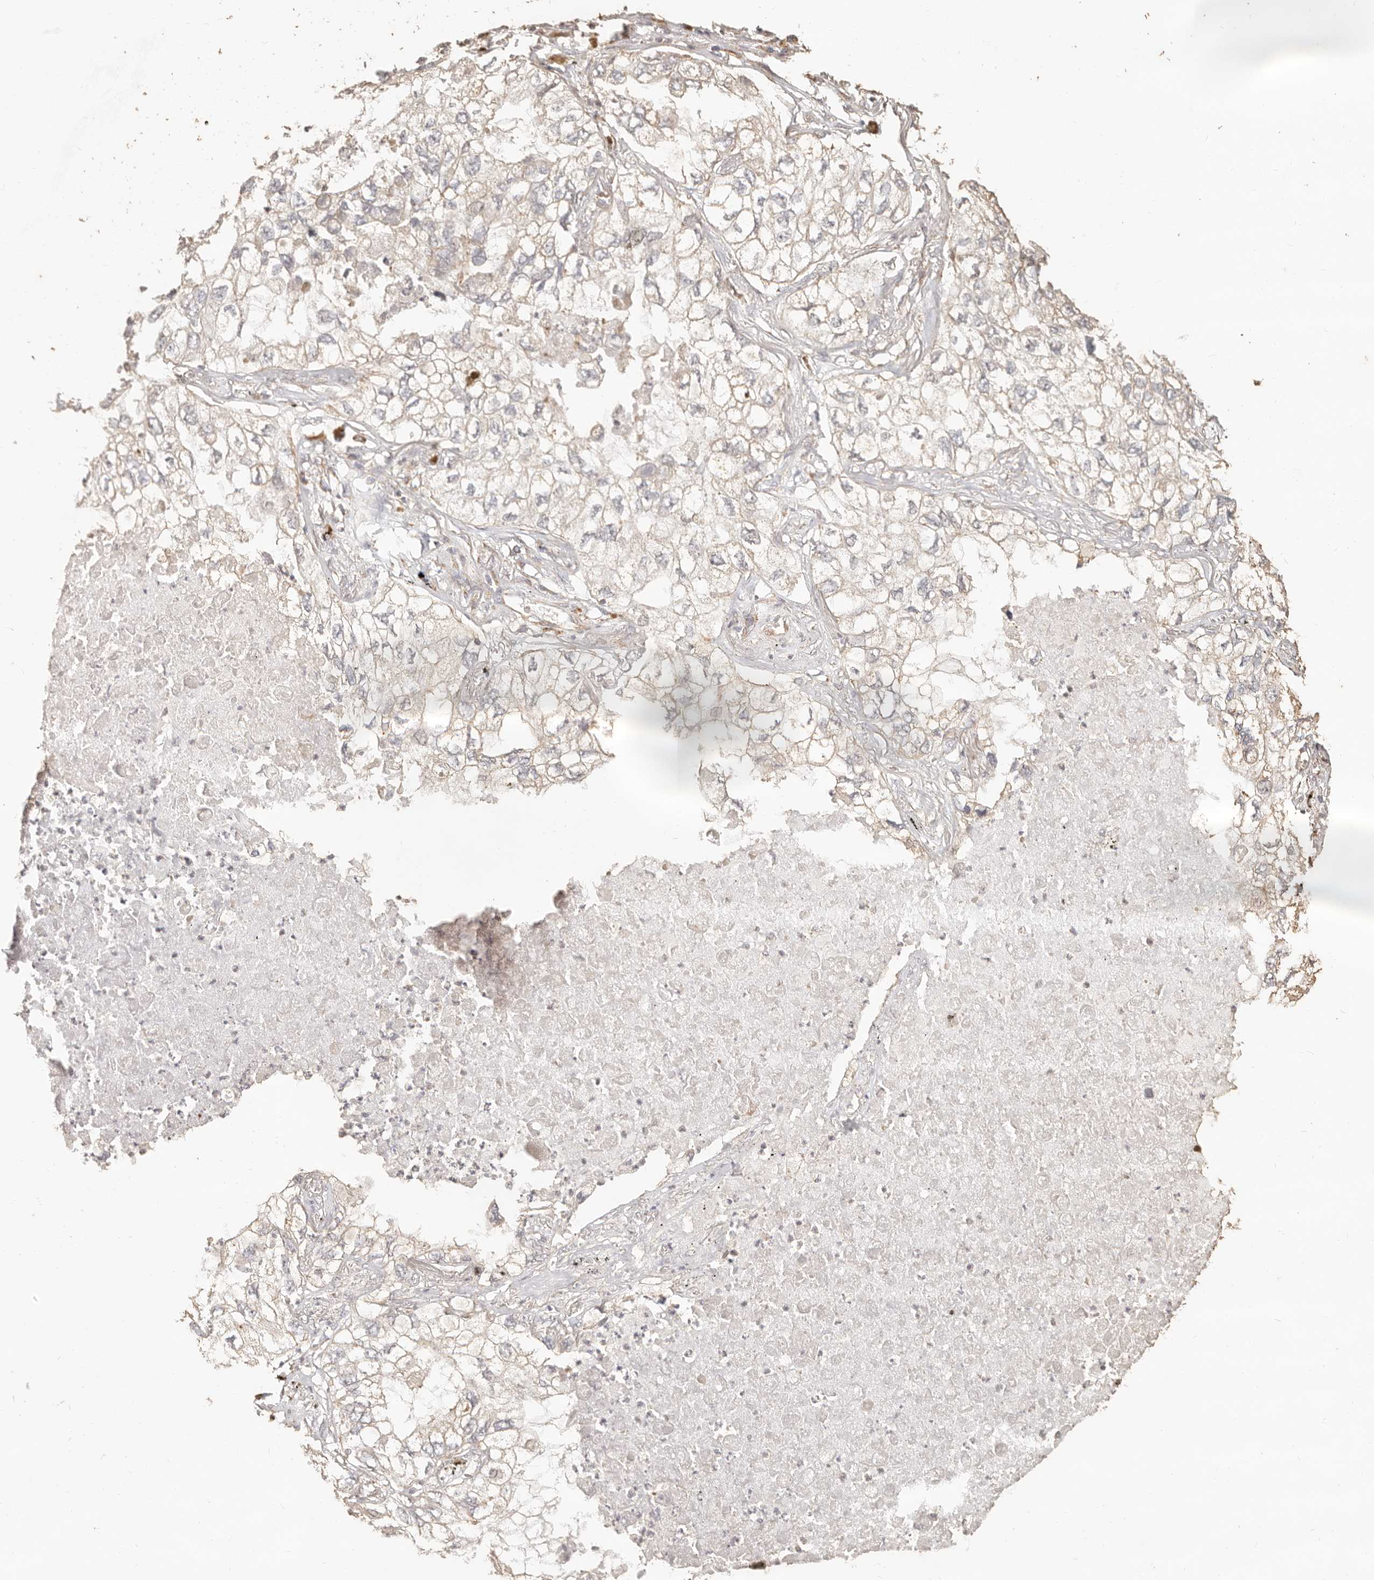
{"staining": {"intensity": "negative", "quantity": "none", "location": "none"}, "tissue": "lung cancer", "cell_type": "Tumor cells", "image_type": "cancer", "snomed": [{"axis": "morphology", "description": "Adenocarcinoma, NOS"}, {"axis": "topography", "description": "Lung"}], "caption": "An immunohistochemistry histopathology image of adenocarcinoma (lung) is shown. There is no staining in tumor cells of adenocarcinoma (lung).", "gene": "PTPN22", "patient": {"sex": "male", "age": 65}}